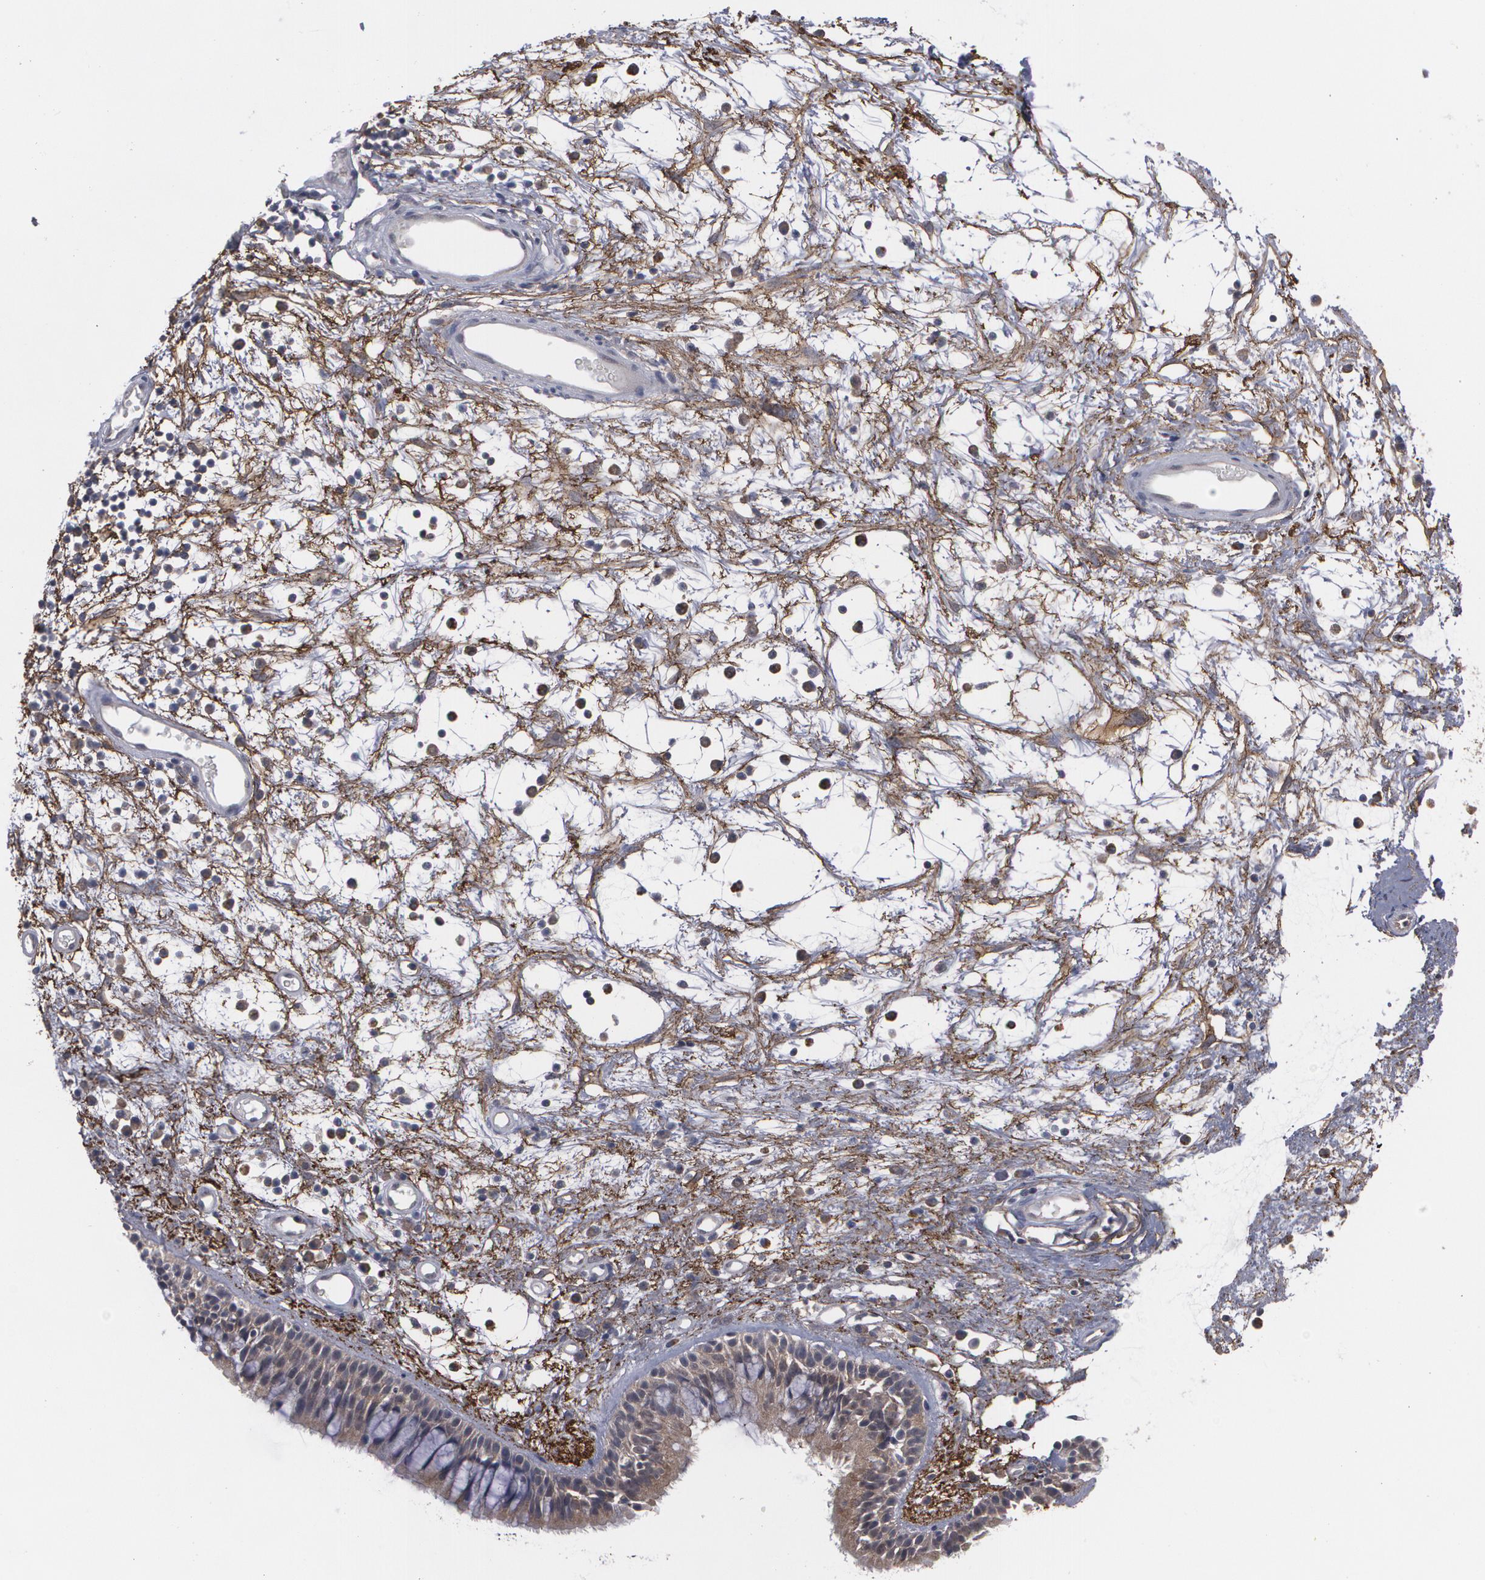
{"staining": {"intensity": "moderate", "quantity": ">75%", "location": "cytoplasmic/membranous"}, "tissue": "nasopharynx", "cell_type": "Respiratory epithelial cells", "image_type": "normal", "snomed": [{"axis": "morphology", "description": "Normal tissue, NOS"}, {"axis": "morphology", "description": "Inflammation, NOS"}, {"axis": "topography", "description": "Nasopharynx"}], "caption": "Approximately >75% of respiratory epithelial cells in normal human nasopharynx display moderate cytoplasmic/membranous protein staining as visualized by brown immunohistochemical staining.", "gene": "BMP6", "patient": {"sex": "male", "age": 48}}